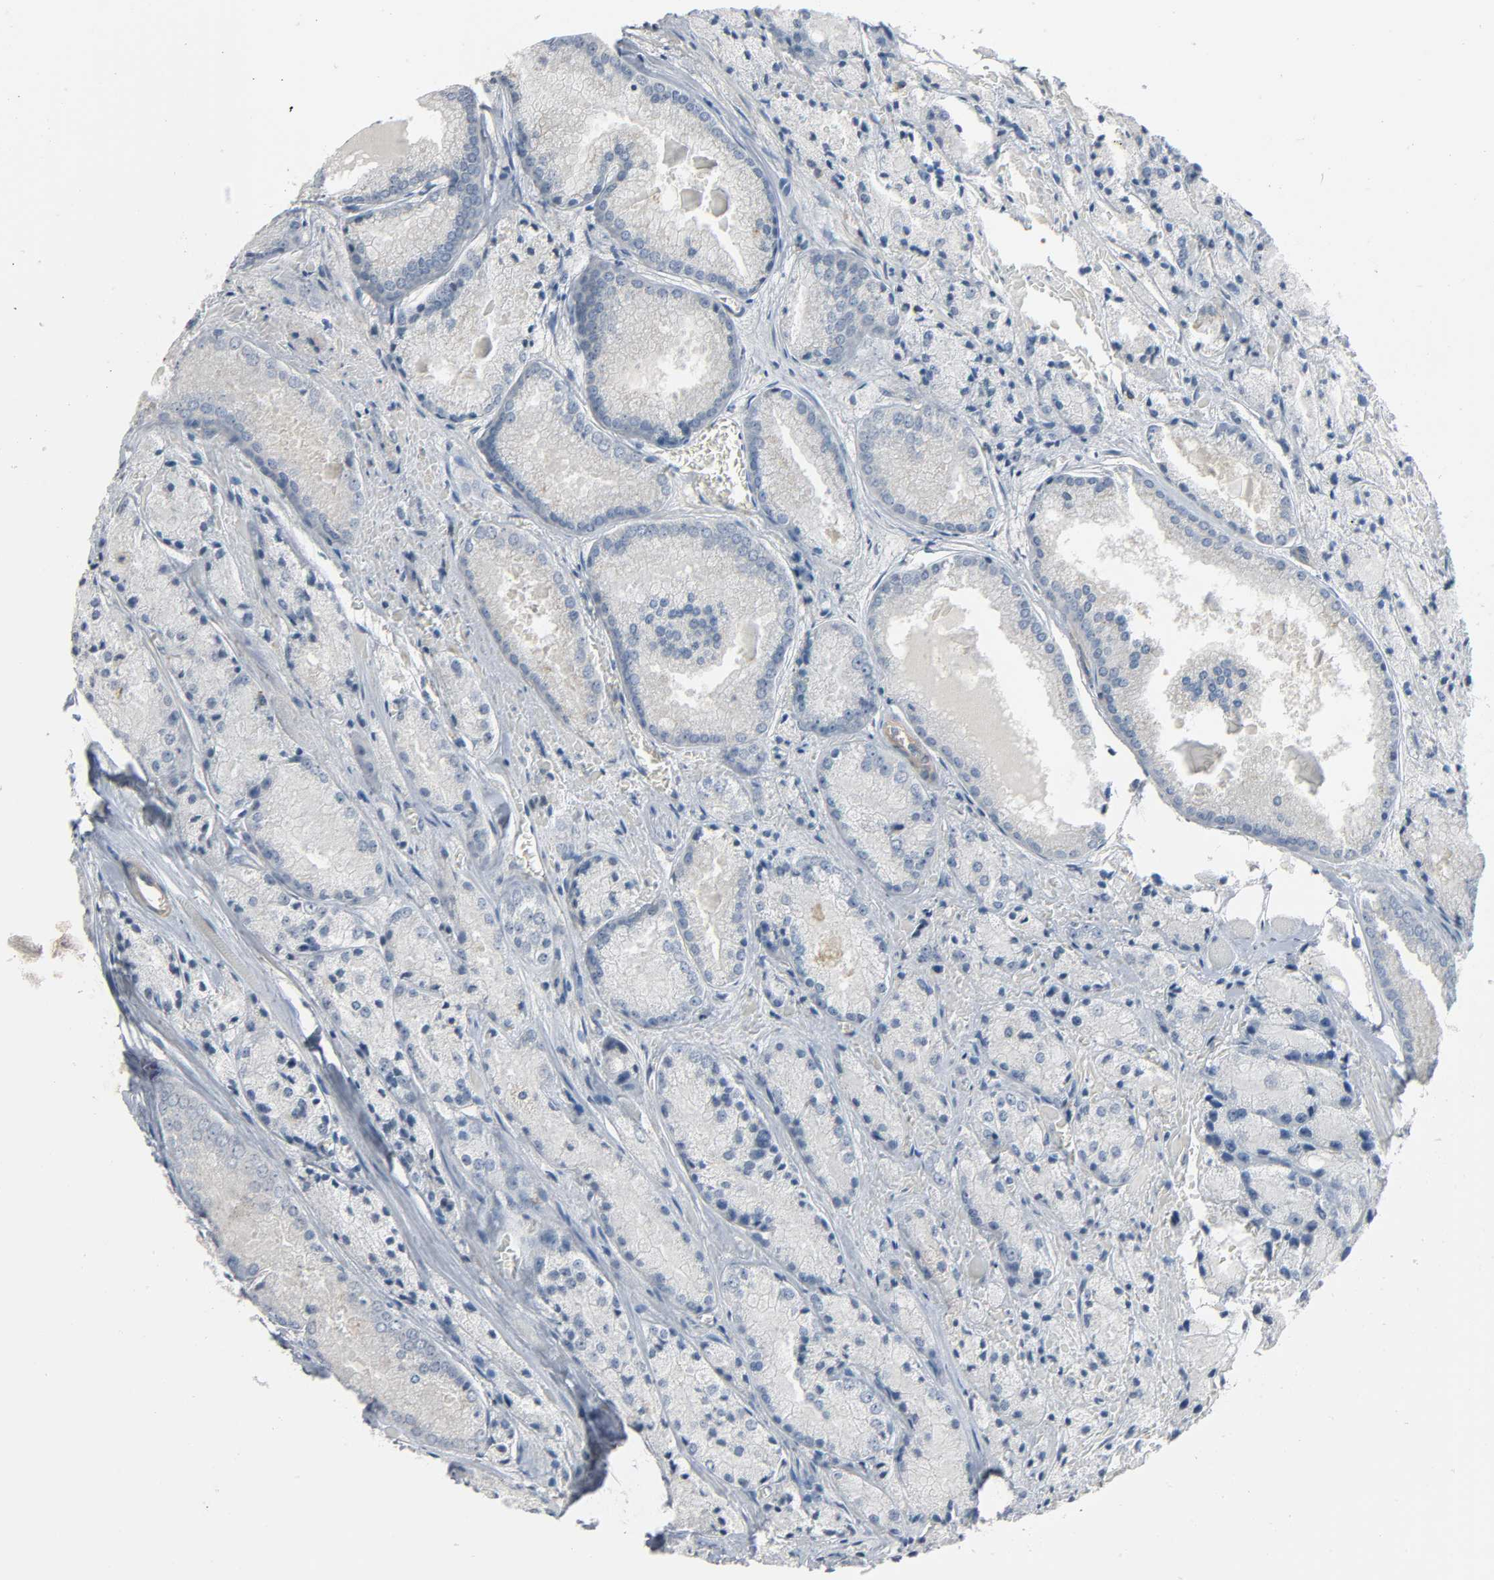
{"staining": {"intensity": "negative", "quantity": "none", "location": "none"}, "tissue": "prostate cancer", "cell_type": "Tumor cells", "image_type": "cancer", "snomed": [{"axis": "morphology", "description": "Adenocarcinoma, Low grade"}, {"axis": "topography", "description": "Prostate"}], "caption": "This is an immunohistochemistry image of human prostate cancer (low-grade adenocarcinoma). There is no staining in tumor cells.", "gene": "CD4", "patient": {"sex": "male", "age": 64}}